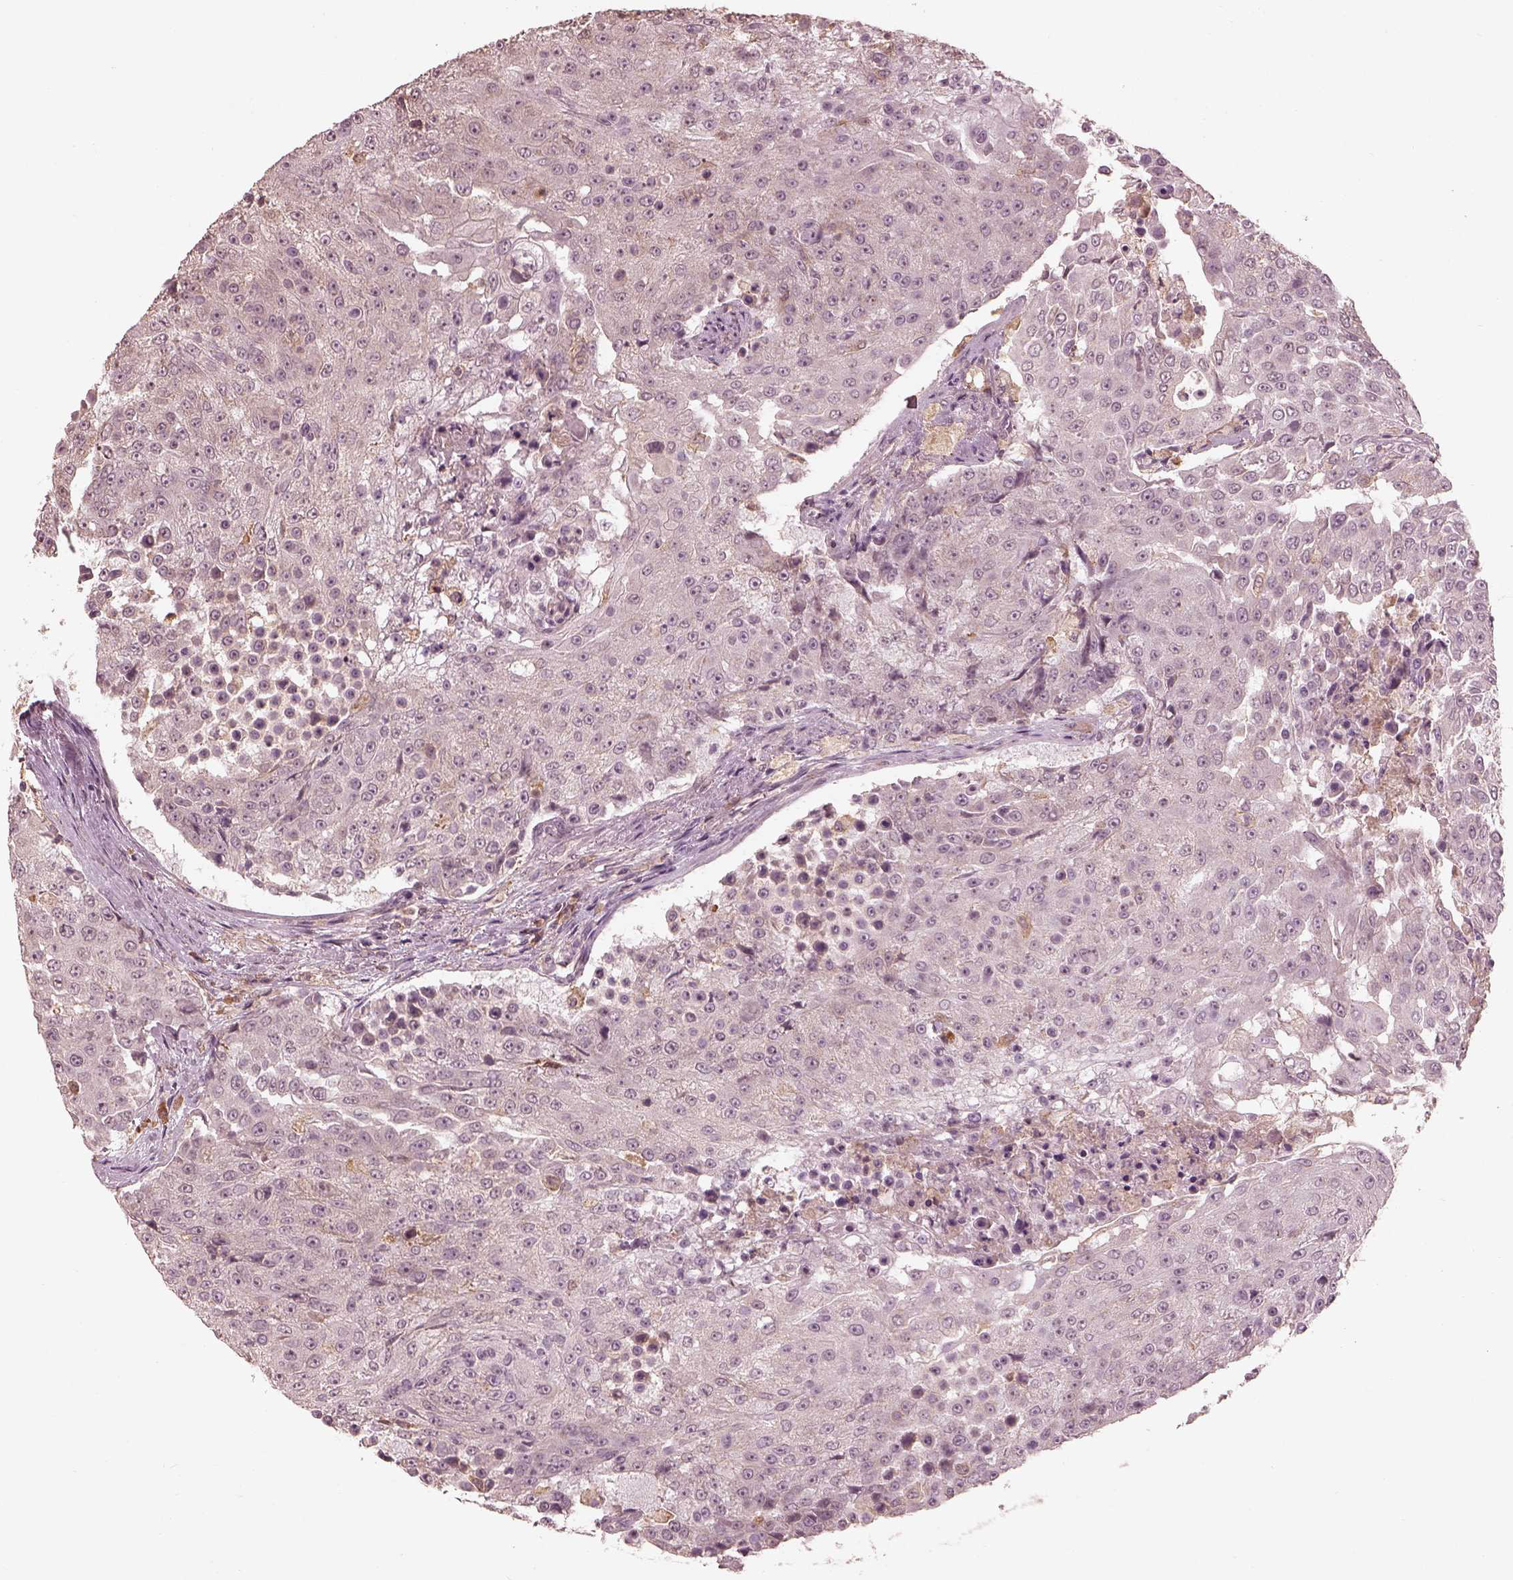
{"staining": {"intensity": "negative", "quantity": "none", "location": "none"}, "tissue": "urothelial cancer", "cell_type": "Tumor cells", "image_type": "cancer", "snomed": [{"axis": "morphology", "description": "Urothelial carcinoma, High grade"}, {"axis": "topography", "description": "Urinary bladder"}], "caption": "An immunohistochemistry (IHC) micrograph of urothelial cancer is shown. There is no staining in tumor cells of urothelial cancer.", "gene": "CALR3", "patient": {"sex": "female", "age": 63}}